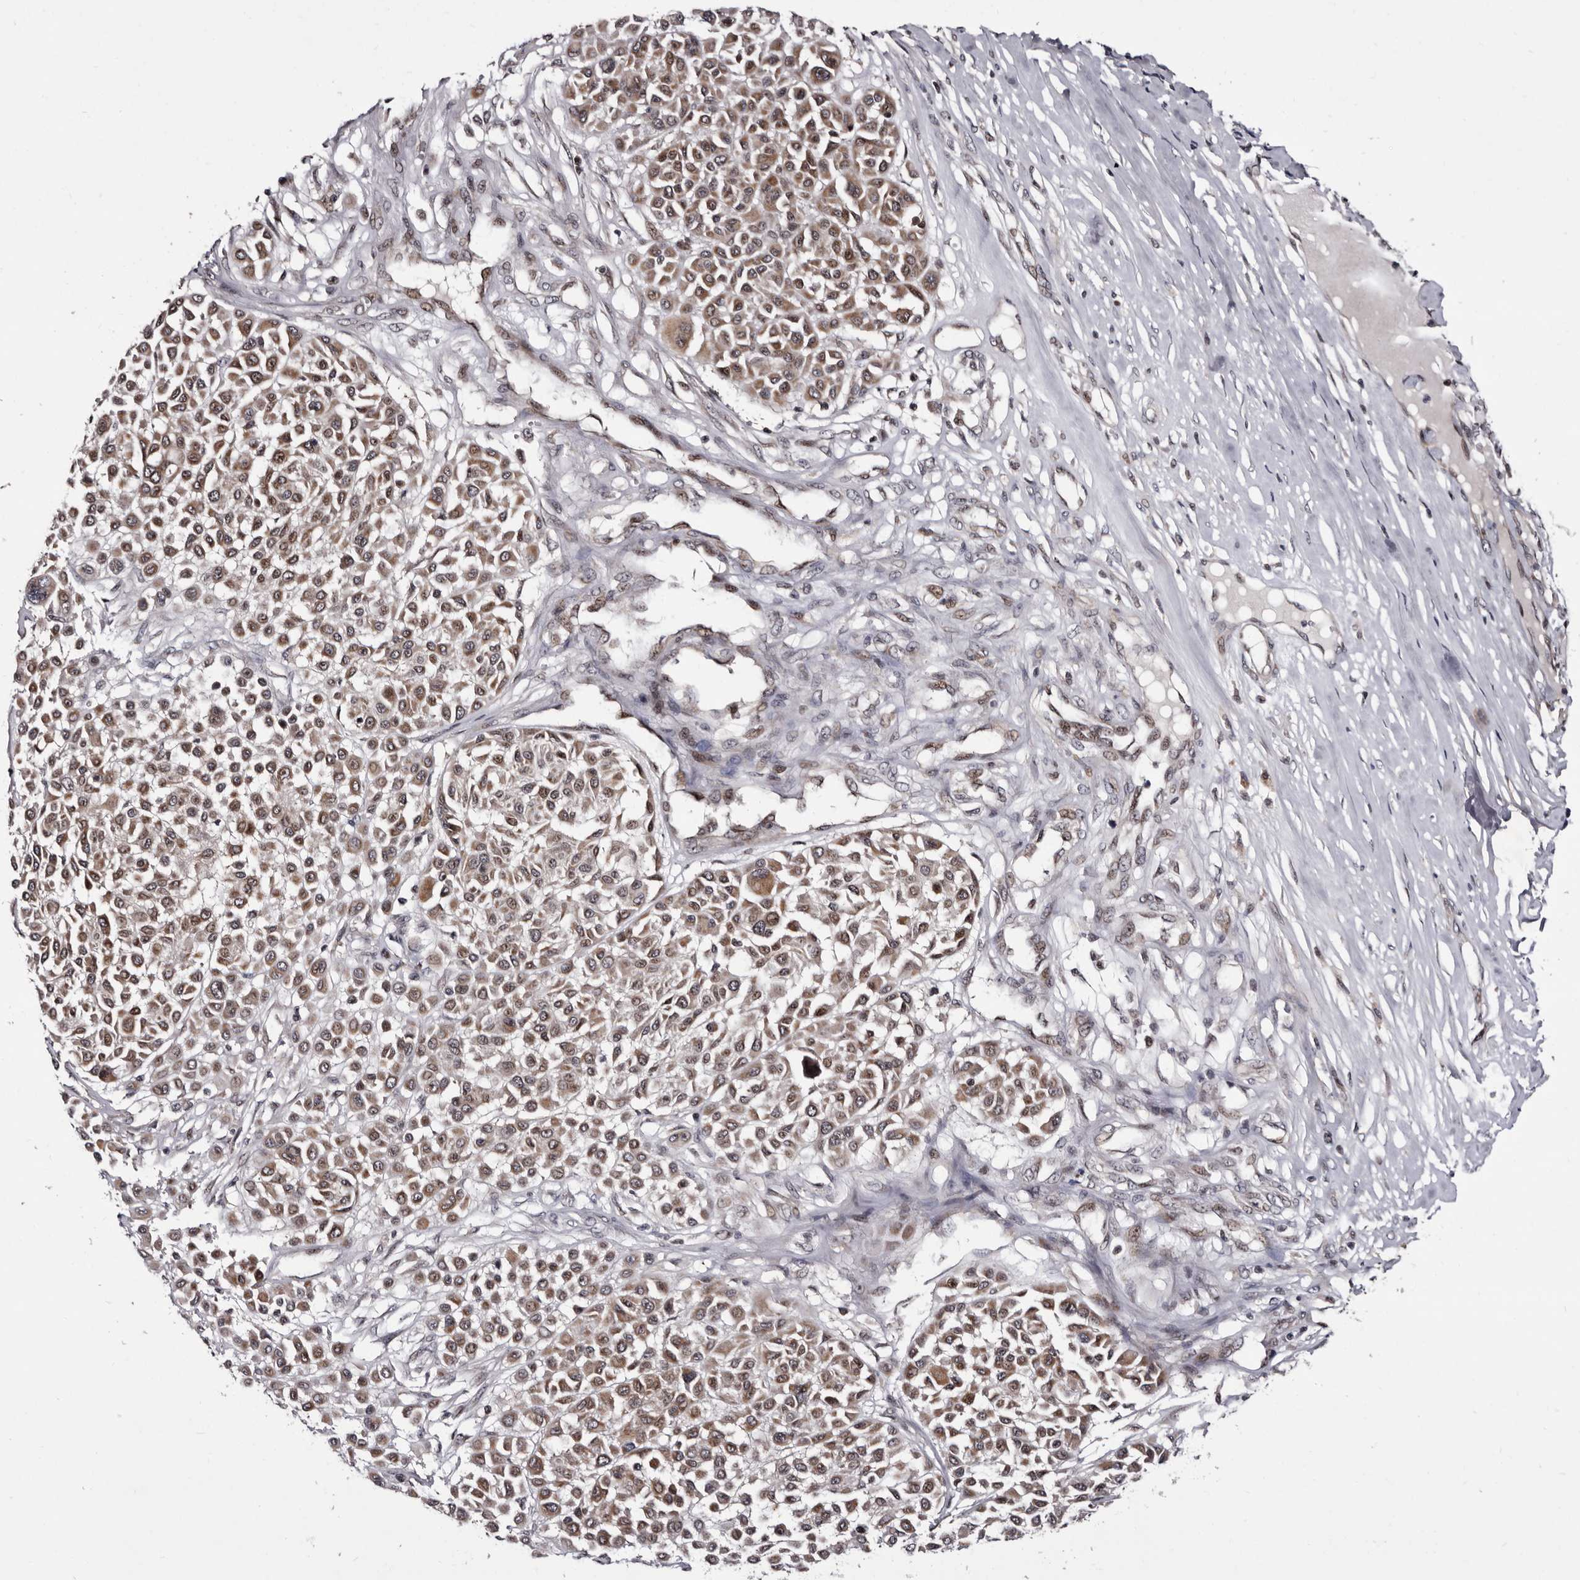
{"staining": {"intensity": "moderate", "quantity": ">75%", "location": "cytoplasmic/membranous,nuclear"}, "tissue": "melanoma", "cell_type": "Tumor cells", "image_type": "cancer", "snomed": [{"axis": "morphology", "description": "Malignant melanoma, Metastatic site"}, {"axis": "topography", "description": "Soft tissue"}], "caption": "Malignant melanoma (metastatic site) stained with a brown dye displays moderate cytoplasmic/membranous and nuclear positive positivity in approximately >75% of tumor cells.", "gene": "TNKS", "patient": {"sex": "male", "age": 41}}